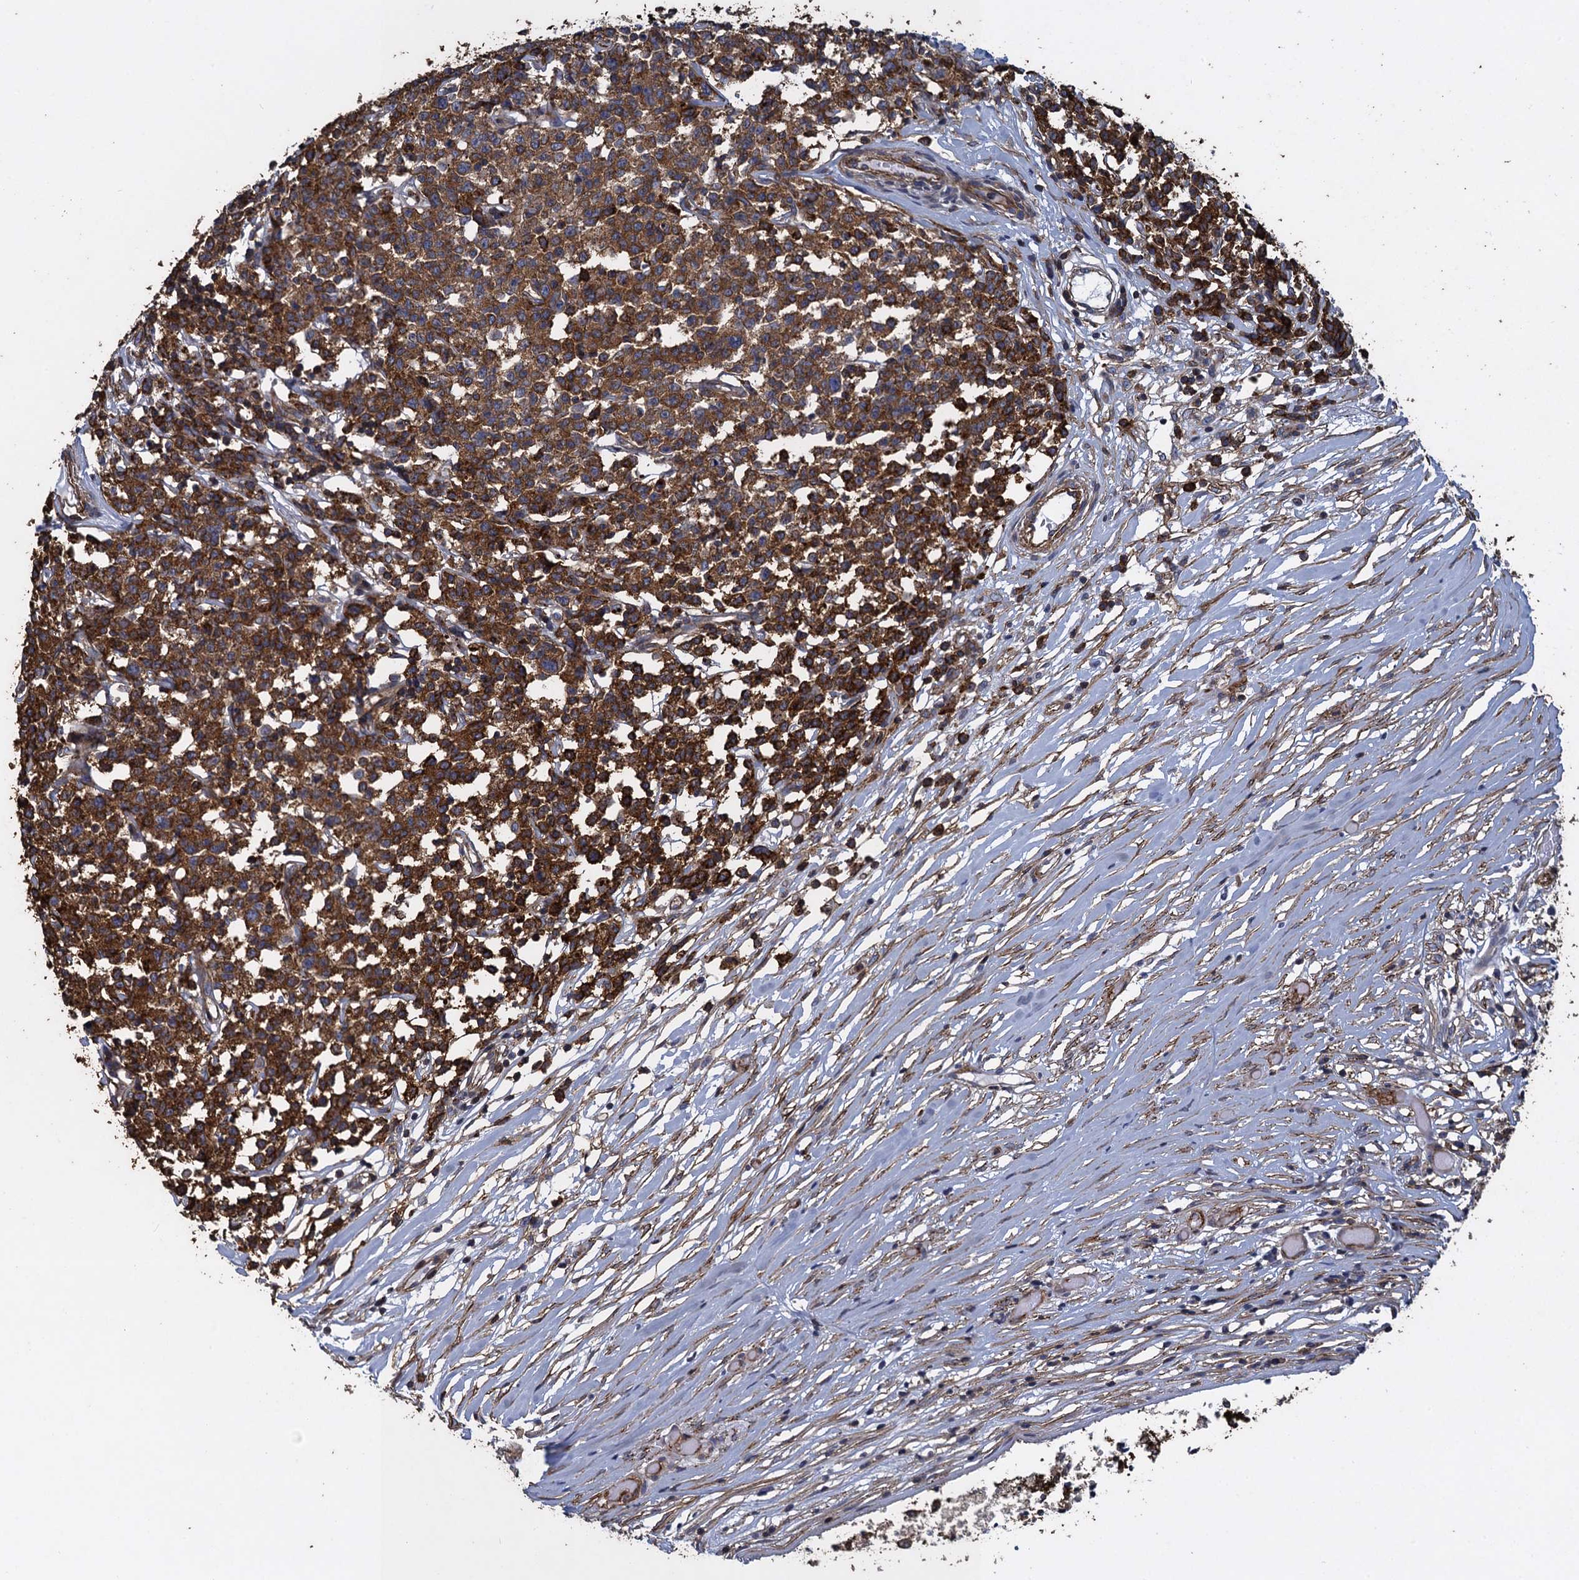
{"staining": {"intensity": "strong", "quantity": ">75%", "location": "cytoplasmic/membranous"}, "tissue": "lymphoma", "cell_type": "Tumor cells", "image_type": "cancer", "snomed": [{"axis": "morphology", "description": "Malignant lymphoma, non-Hodgkin's type, Low grade"}, {"axis": "topography", "description": "Small intestine"}], "caption": "Approximately >75% of tumor cells in low-grade malignant lymphoma, non-Hodgkin's type reveal strong cytoplasmic/membranous protein staining as visualized by brown immunohistochemical staining.", "gene": "PROSER2", "patient": {"sex": "female", "age": 59}}